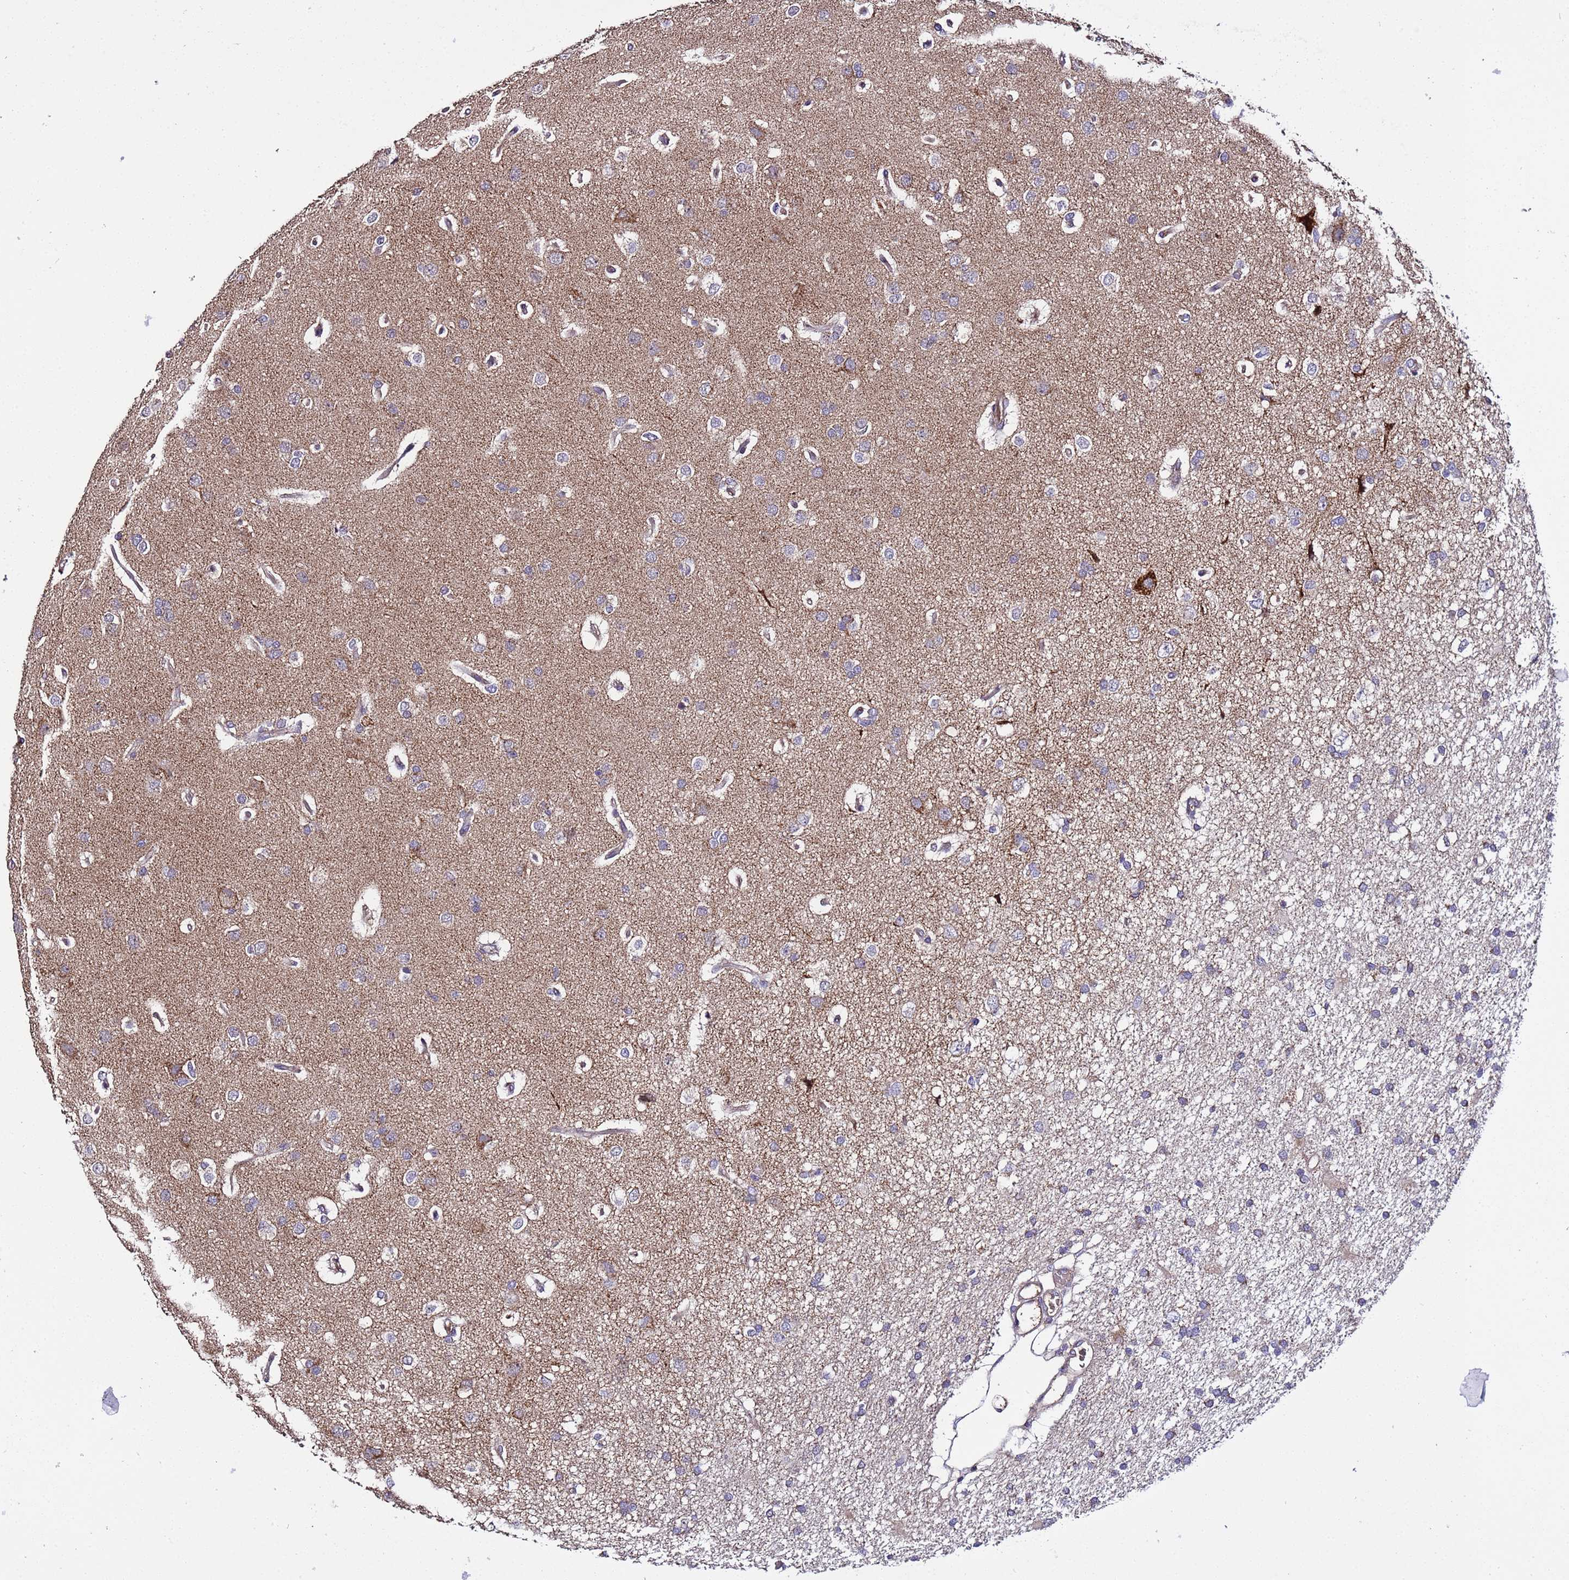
{"staining": {"intensity": "moderate", "quantity": "25%-75%", "location": "cytoplasmic/membranous"}, "tissue": "glioma", "cell_type": "Tumor cells", "image_type": "cancer", "snomed": [{"axis": "morphology", "description": "Glioma, malignant, High grade"}, {"axis": "topography", "description": "Brain"}], "caption": "Glioma stained for a protein (brown) displays moderate cytoplasmic/membranous positive staining in about 25%-75% of tumor cells.", "gene": "WNK4", "patient": {"sex": "male", "age": 77}}